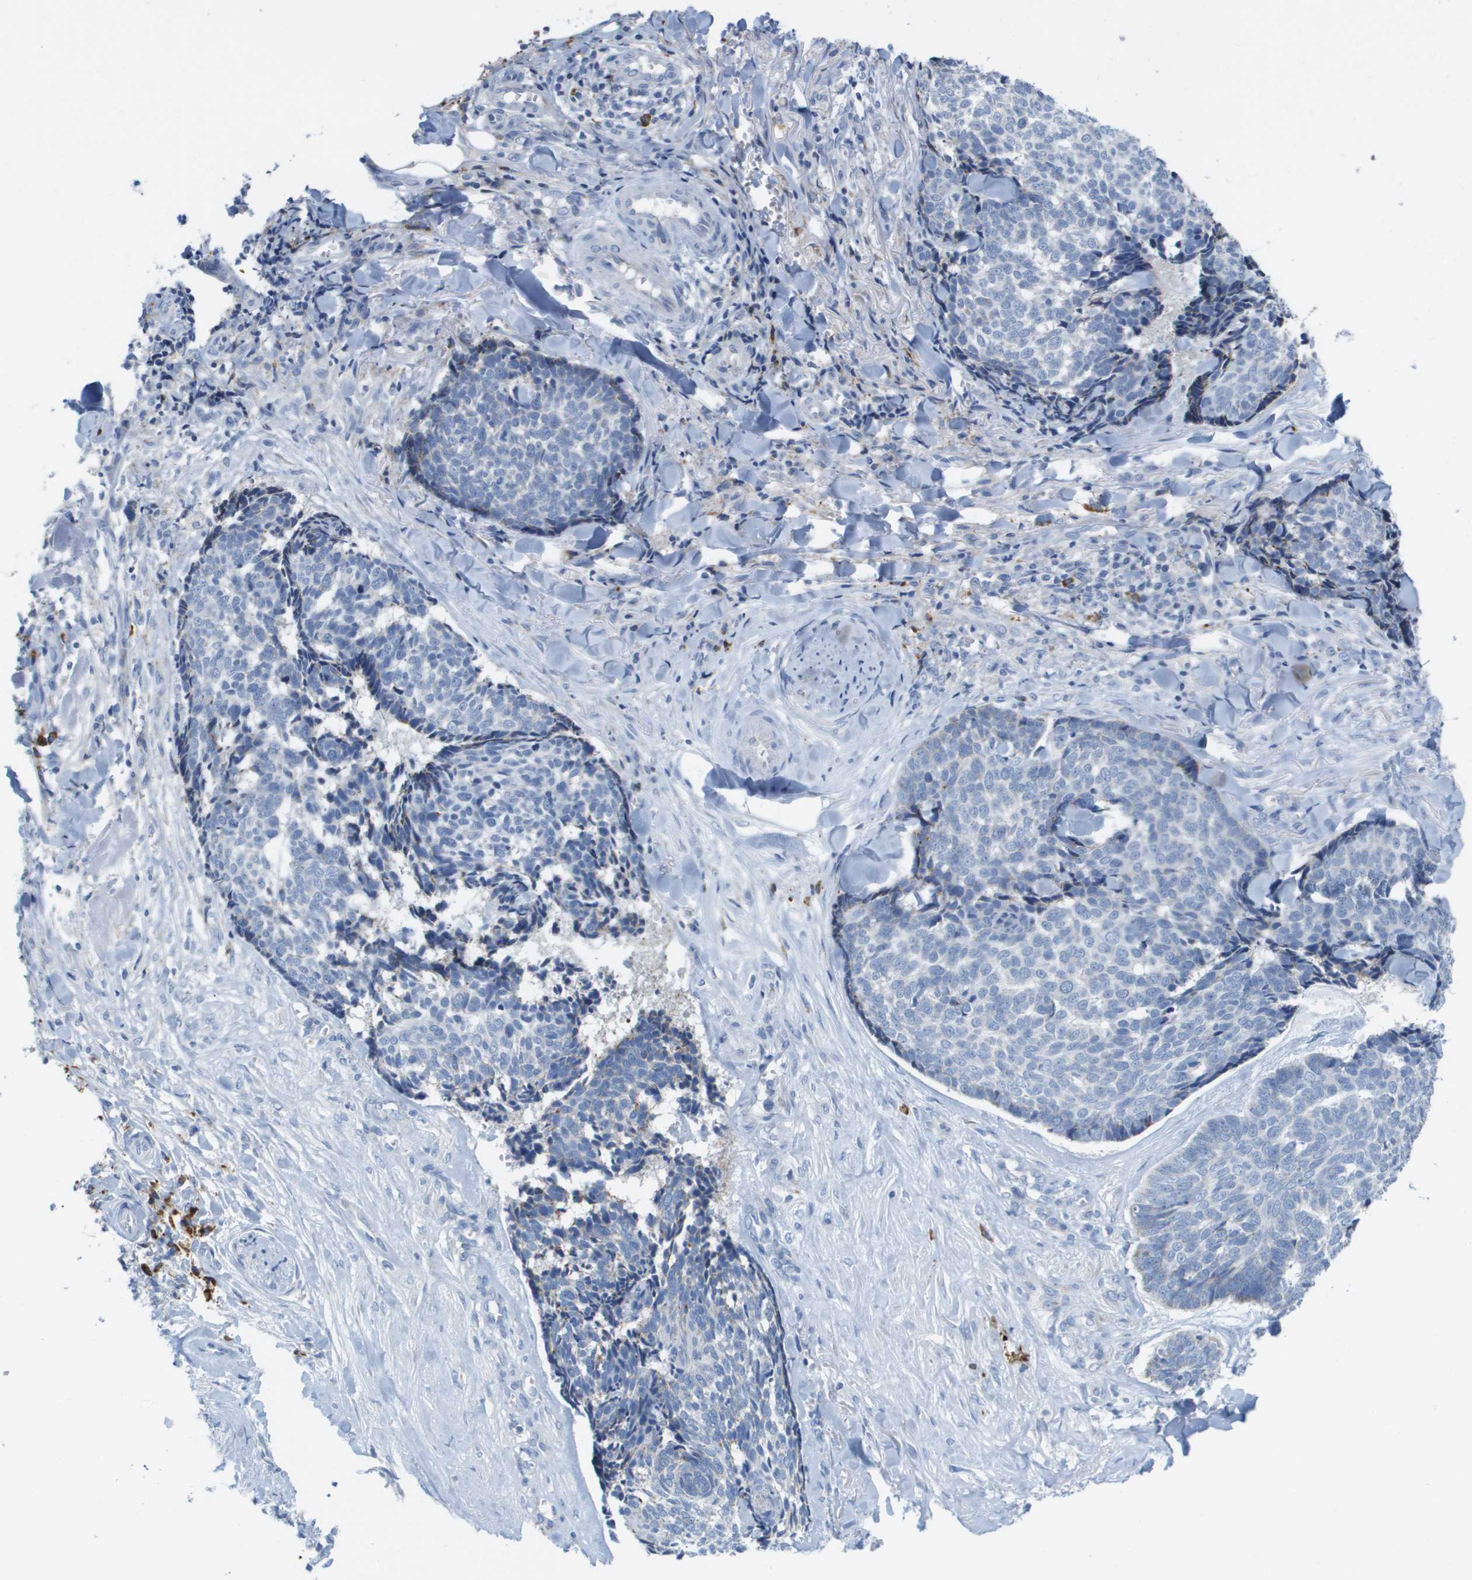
{"staining": {"intensity": "negative", "quantity": "none", "location": "none"}, "tissue": "skin cancer", "cell_type": "Tumor cells", "image_type": "cancer", "snomed": [{"axis": "morphology", "description": "Basal cell carcinoma"}, {"axis": "topography", "description": "Skin"}], "caption": "Immunohistochemistry histopathology image of skin basal cell carcinoma stained for a protein (brown), which displays no positivity in tumor cells. The staining is performed using DAB (3,3'-diaminobenzidine) brown chromogen with nuclei counter-stained in using hematoxylin.", "gene": "CD3G", "patient": {"sex": "male", "age": 84}}